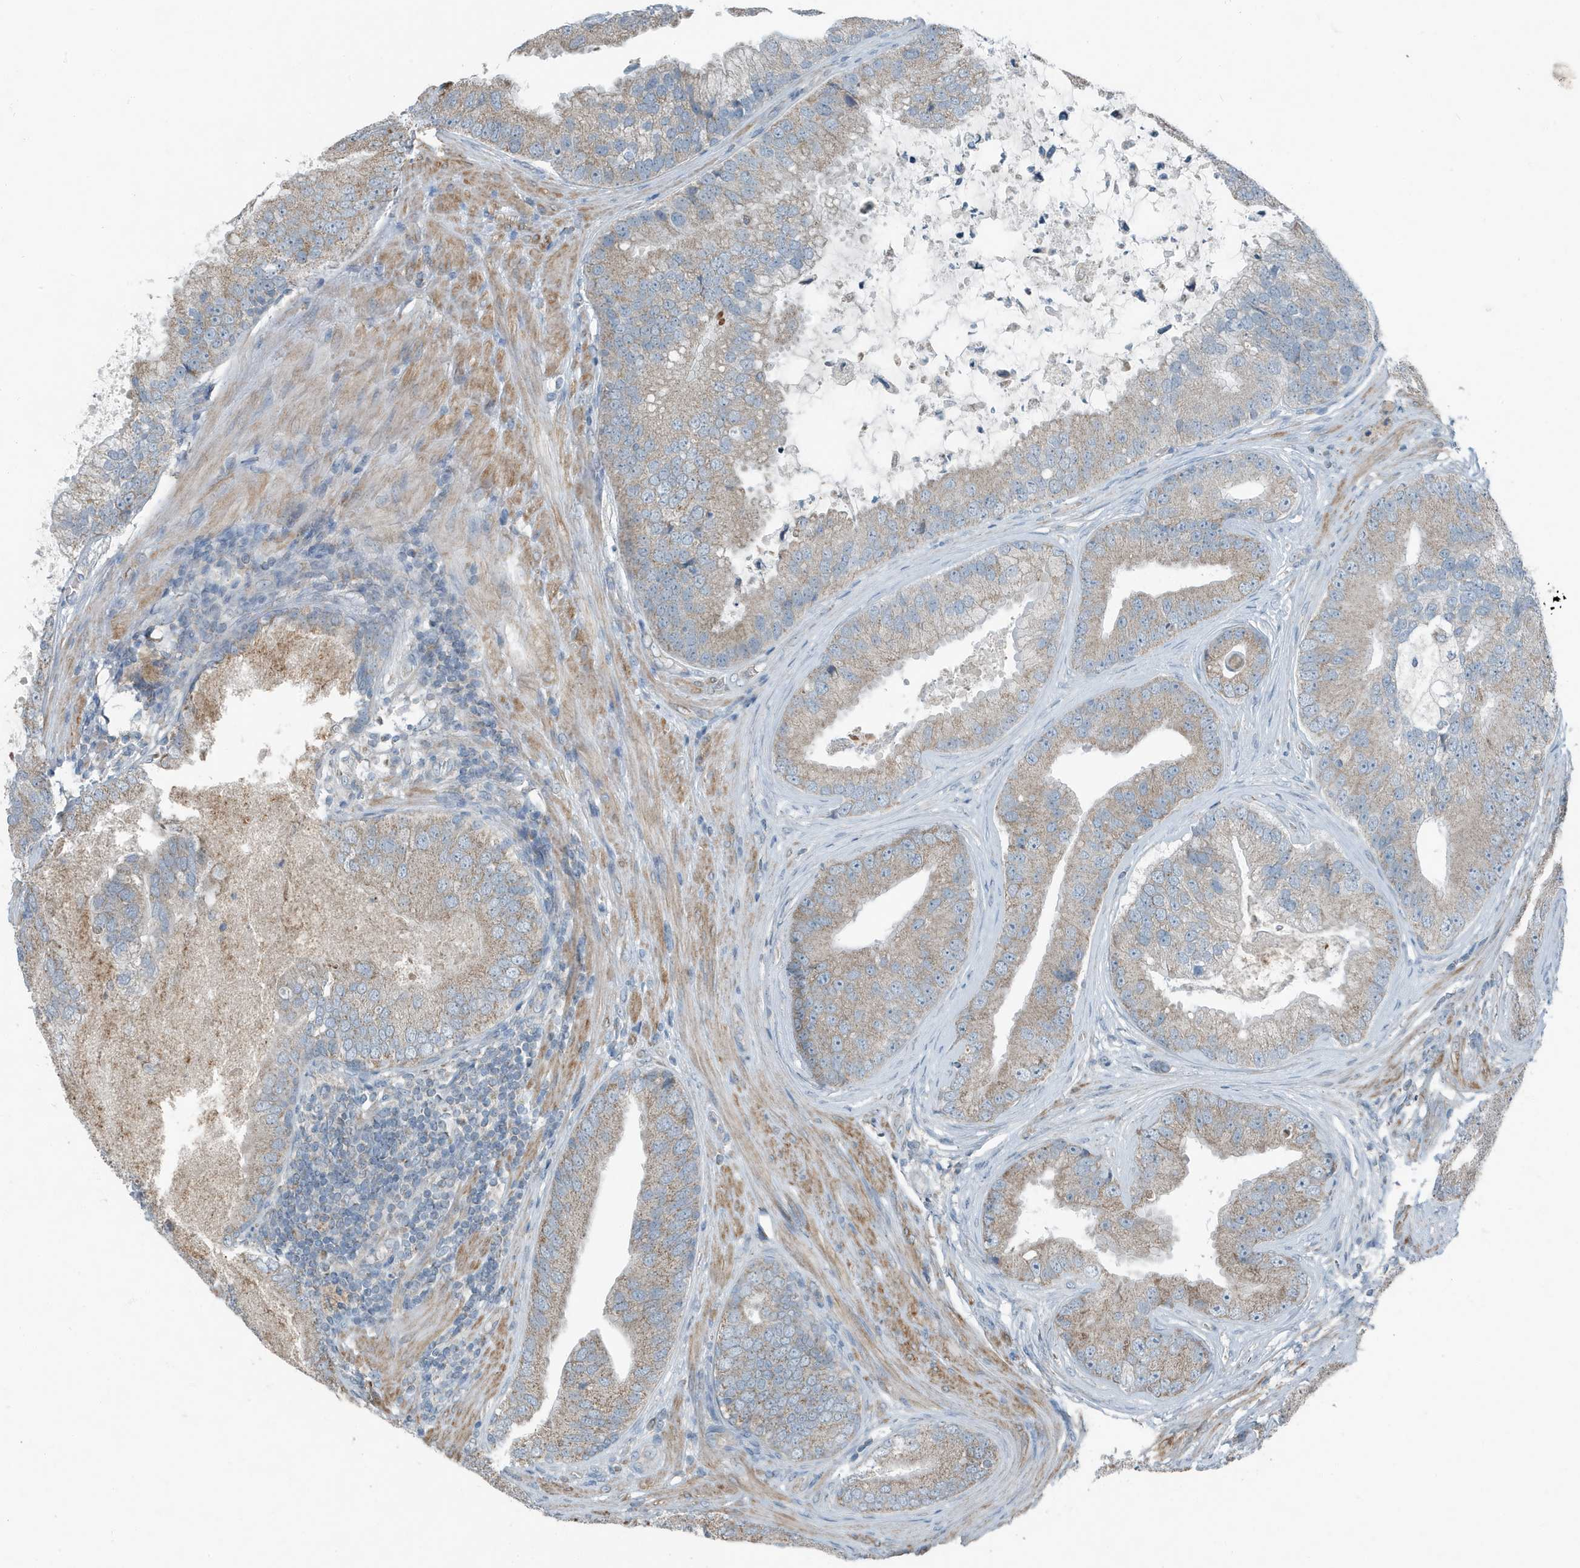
{"staining": {"intensity": "weak", "quantity": ">75%", "location": "cytoplasmic/membranous"}, "tissue": "prostate cancer", "cell_type": "Tumor cells", "image_type": "cancer", "snomed": [{"axis": "morphology", "description": "Adenocarcinoma, High grade"}, {"axis": "topography", "description": "Prostate"}], "caption": "Prostate high-grade adenocarcinoma stained with IHC demonstrates weak cytoplasmic/membranous expression in approximately >75% of tumor cells.", "gene": "MT-CYB", "patient": {"sex": "male", "age": 70}}